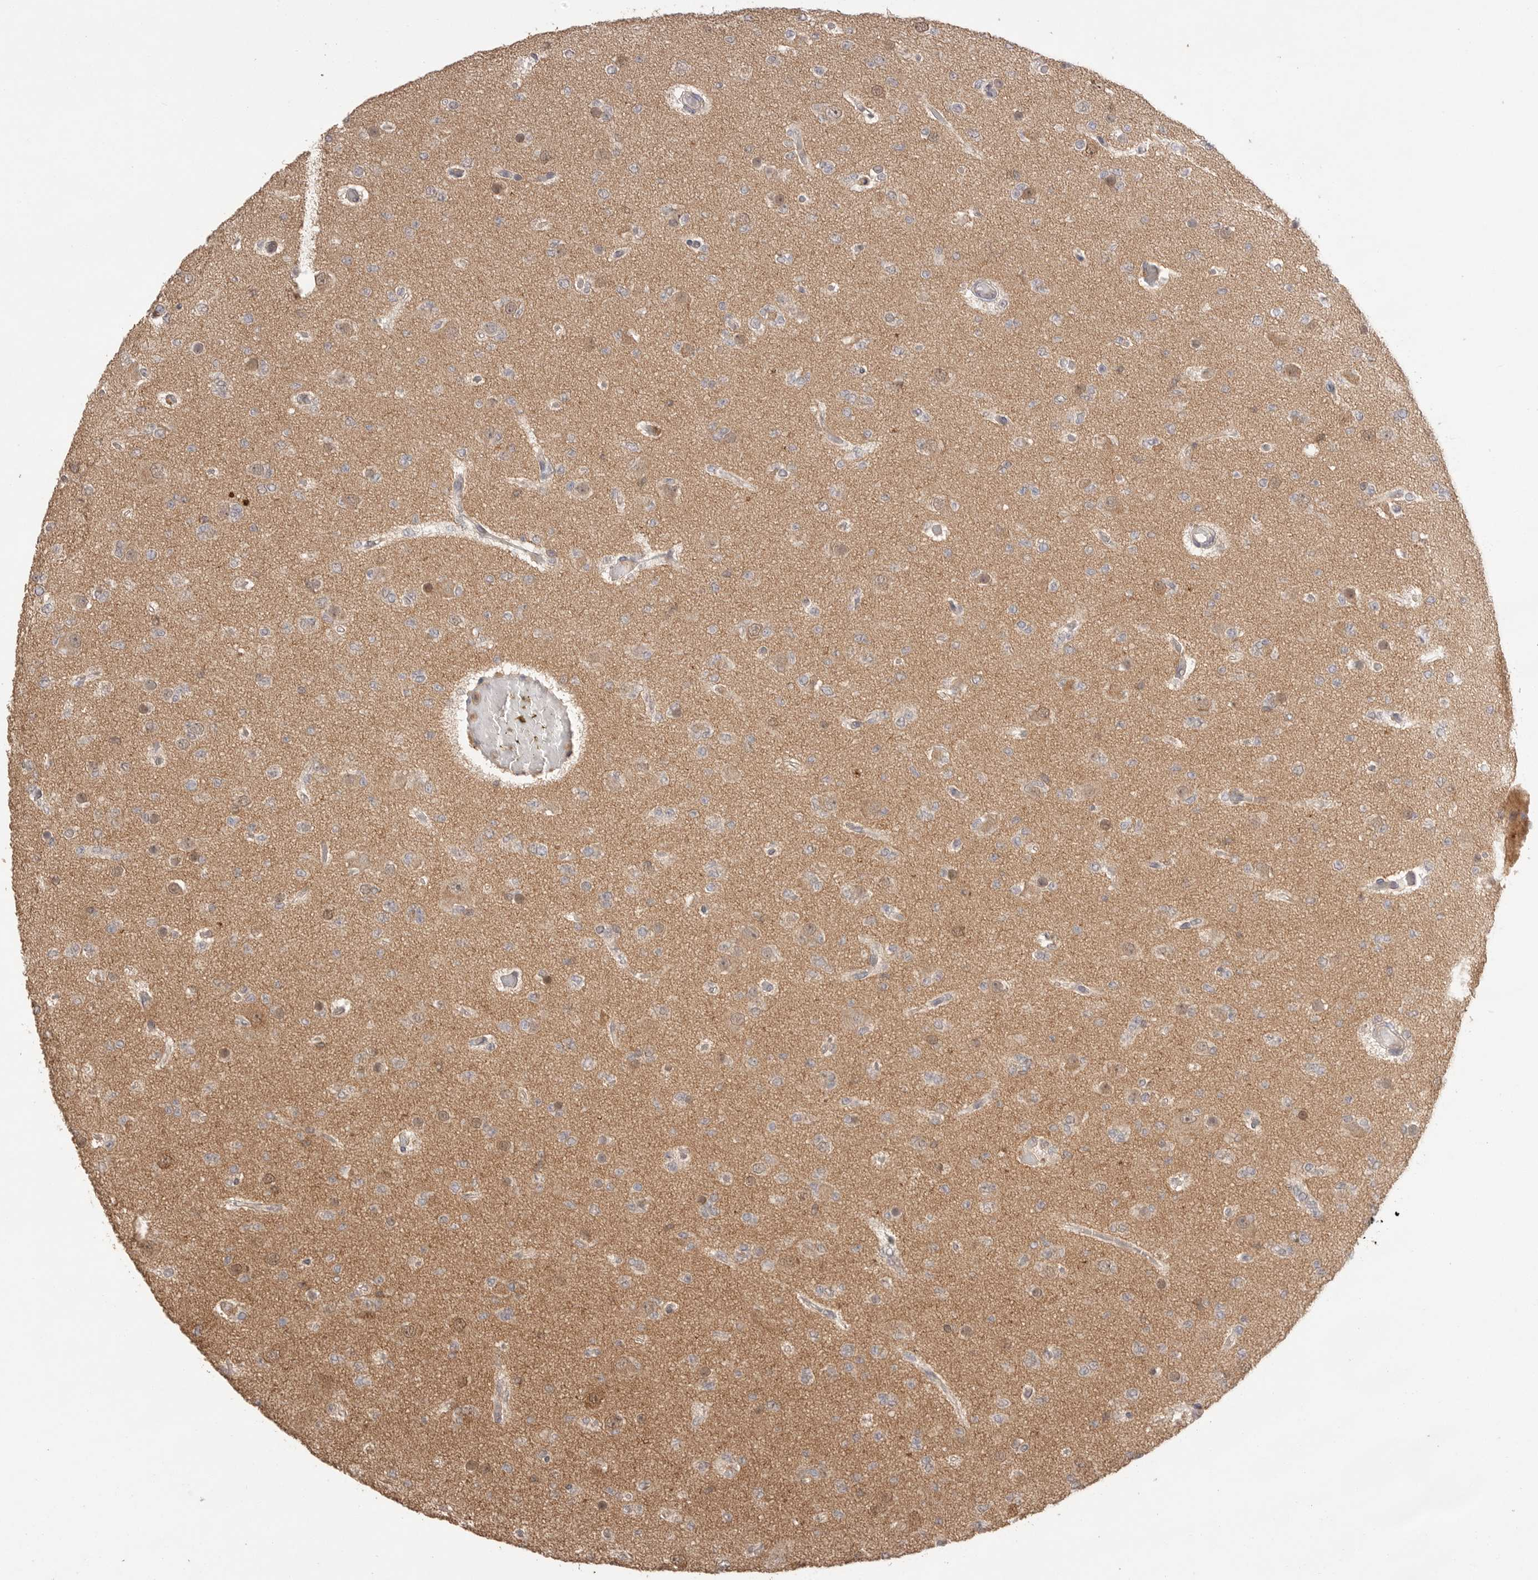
{"staining": {"intensity": "negative", "quantity": "none", "location": "none"}, "tissue": "glioma", "cell_type": "Tumor cells", "image_type": "cancer", "snomed": [{"axis": "morphology", "description": "Glioma, malignant, Low grade"}, {"axis": "topography", "description": "Brain"}], "caption": "This is an immunohistochemistry (IHC) image of glioma. There is no staining in tumor cells.", "gene": "MAP2K1", "patient": {"sex": "female", "age": 22}}